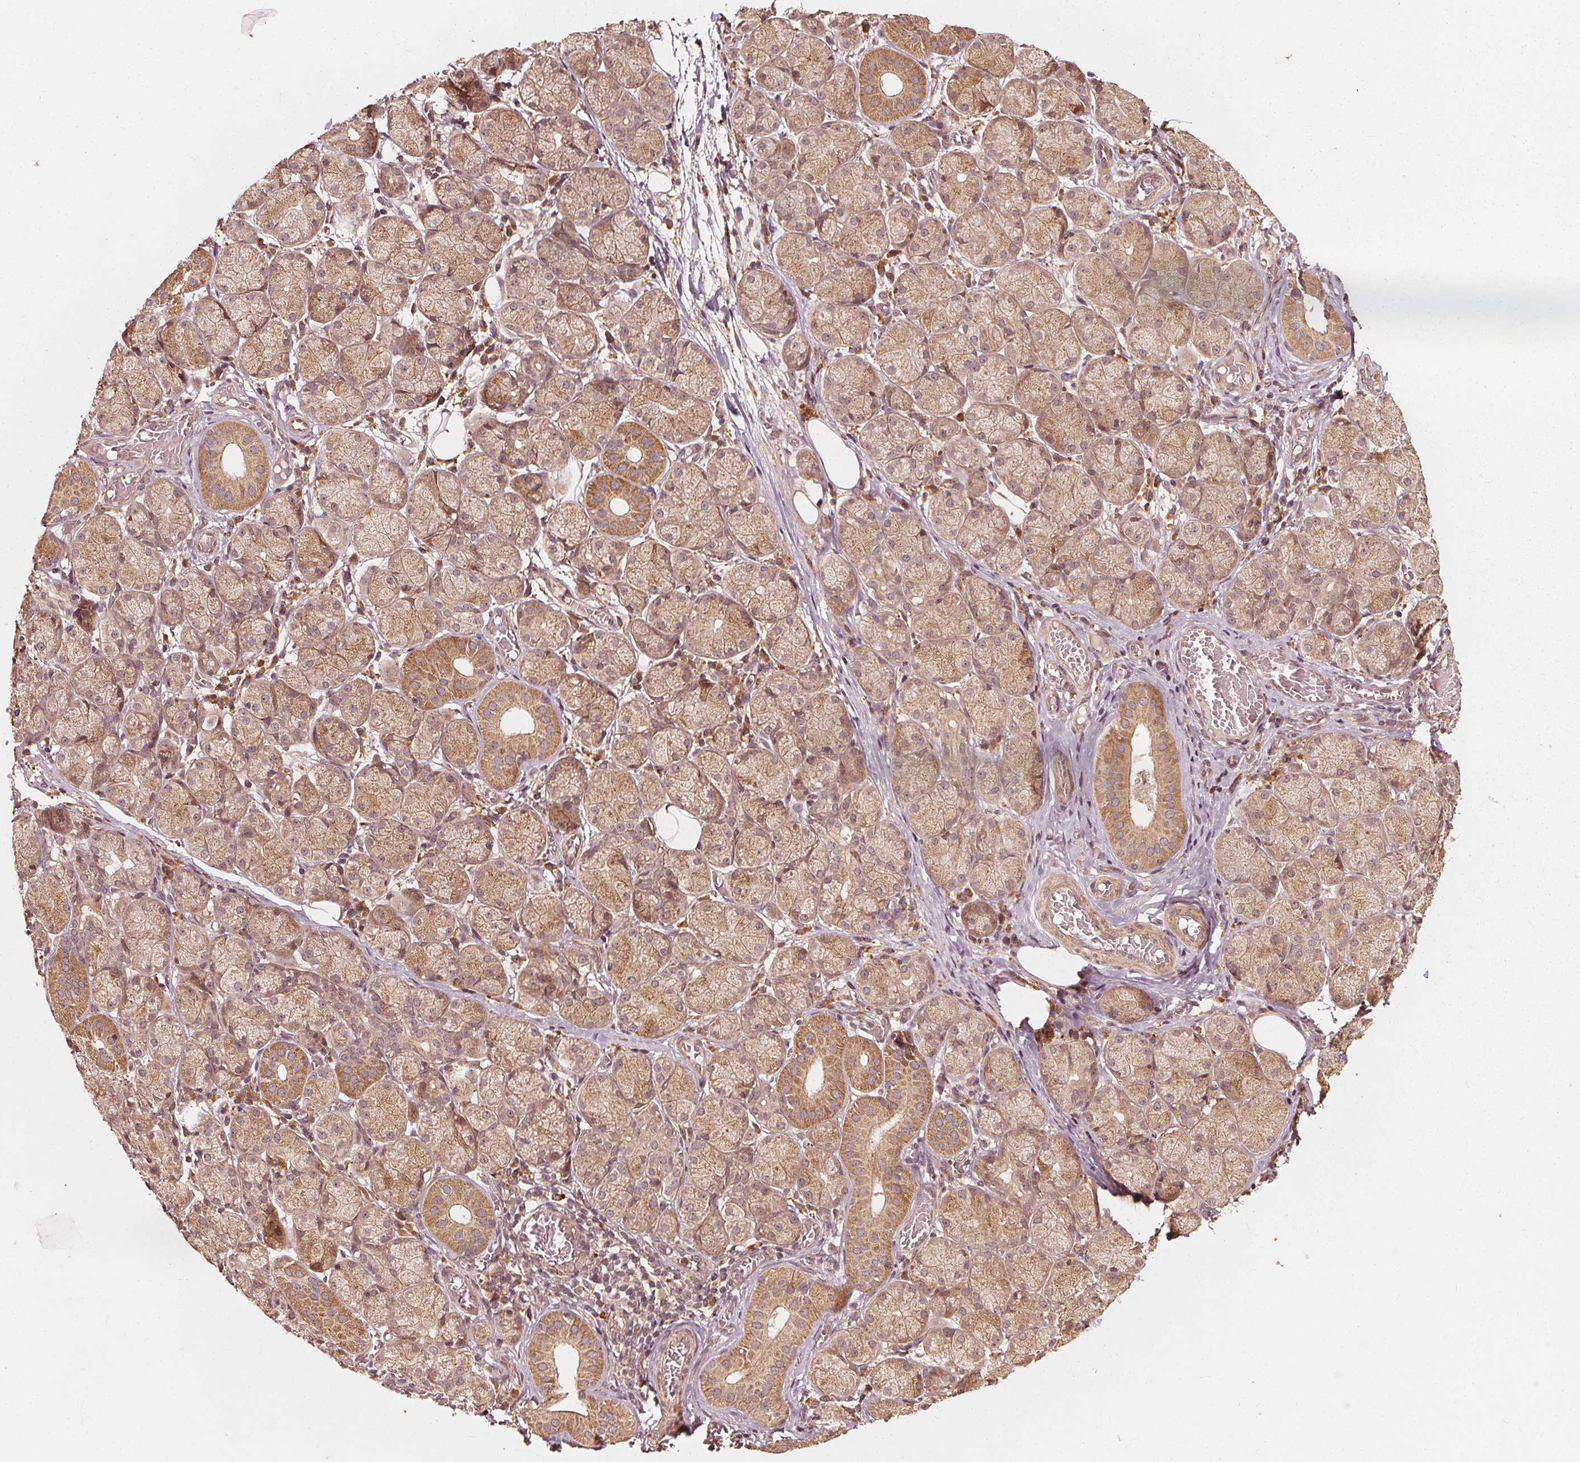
{"staining": {"intensity": "moderate", "quantity": ">75%", "location": "cytoplasmic/membranous"}, "tissue": "salivary gland", "cell_type": "Glandular cells", "image_type": "normal", "snomed": [{"axis": "morphology", "description": "Normal tissue, NOS"}, {"axis": "topography", "description": "Salivary gland"}, {"axis": "topography", "description": "Peripheral nerve tissue"}], "caption": "Glandular cells exhibit medium levels of moderate cytoplasmic/membranous expression in approximately >75% of cells in normal human salivary gland.", "gene": "NPC1", "patient": {"sex": "female", "age": 24}}